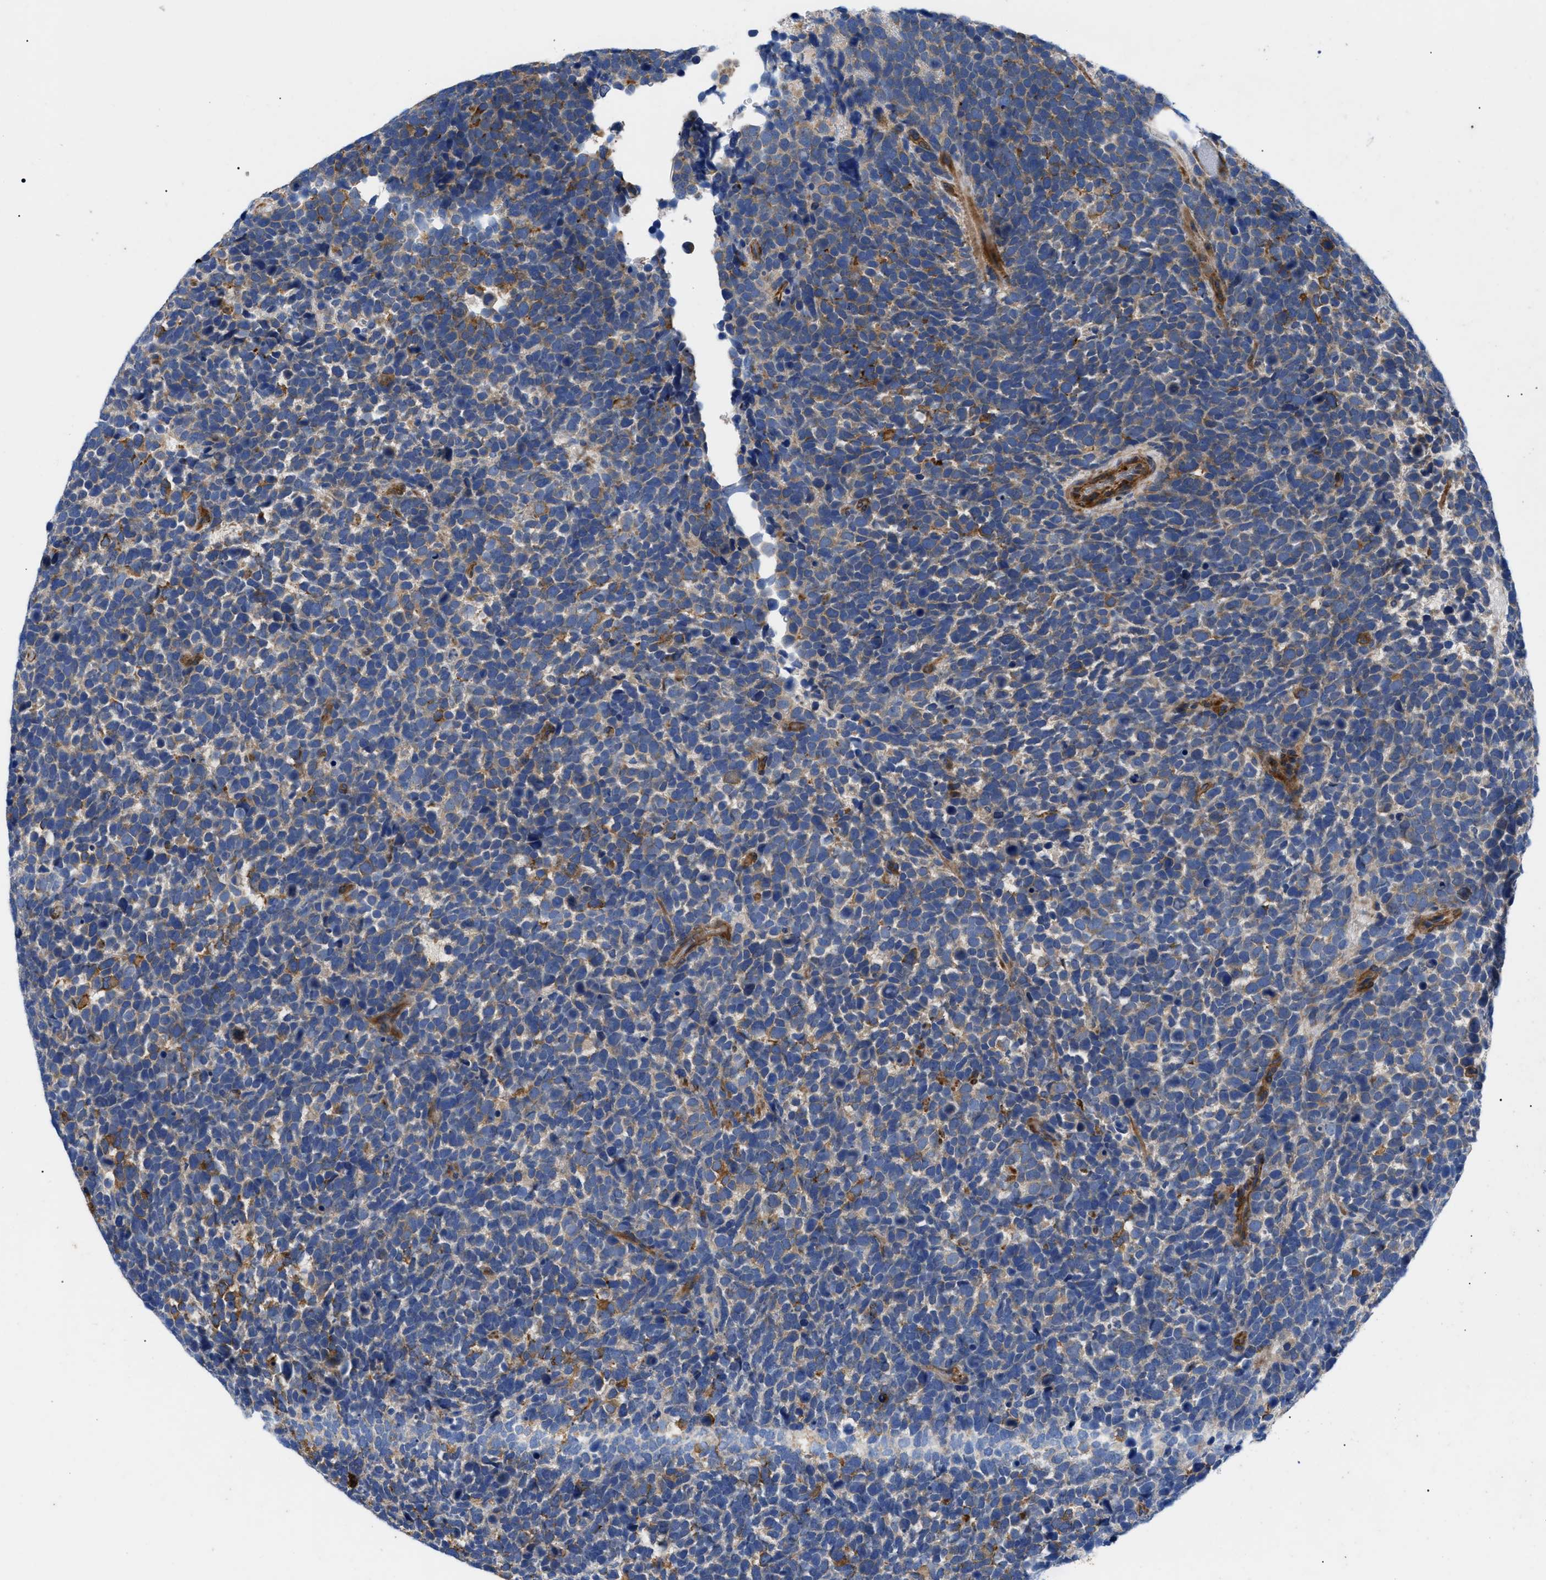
{"staining": {"intensity": "moderate", "quantity": "<25%", "location": "cytoplasmic/membranous"}, "tissue": "urothelial cancer", "cell_type": "Tumor cells", "image_type": "cancer", "snomed": [{"axis": "morphology", "description": "Urothelial carcinoma, High grade"}, {"axis": "topography", "description": "Urinary bladder"}], "caption": "This is a micrograph of immunohistochemistry staining of urothelial cancer, which shows moderate staining in the cytoplasmic/membranous of tumor cells.", "gene": "HSPB8", "patient": {"sex": "female", "age": 82}}